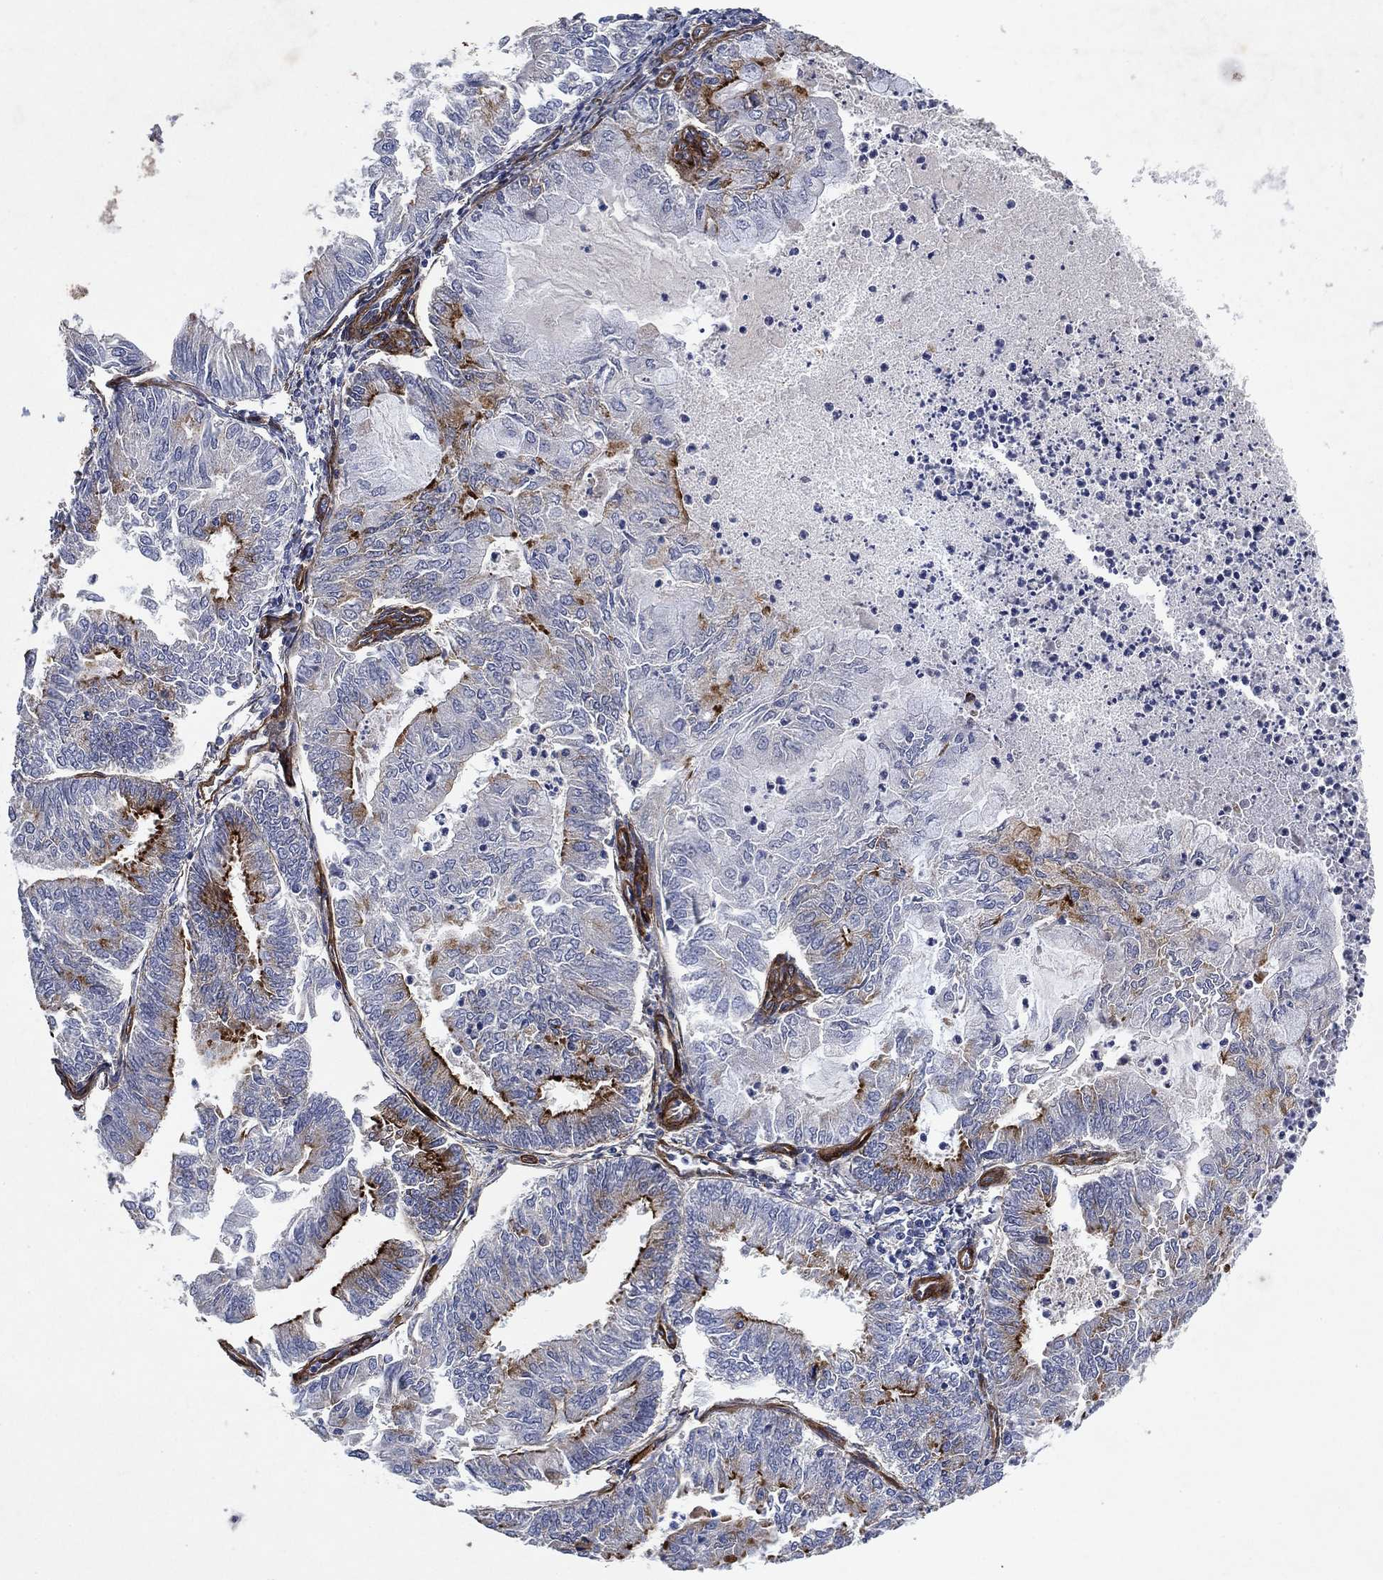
{"staining": {"intensity": "strong", "quantity": "<25%", "location": "cytoplasmic/membranous"}, "tissue": "endometrial cancer", "cell_type": "Tumor cells", "image_type": "cancer", "snomed": [{"axis": "morphology", "description": "Adenocarcinoma, NOS"}, {"axis": "topography", "description": "Endometrium"}], "caption": "A histopathology image showing strong cytoplasmic/membranous staining in approximately <25% of tumor cells in endometrial cancer (adenocarcinoma), as visualized by brown immunohistochemical staining.", "gene": "COL4A2", "patient": {"sex": "female", "age": 59}}